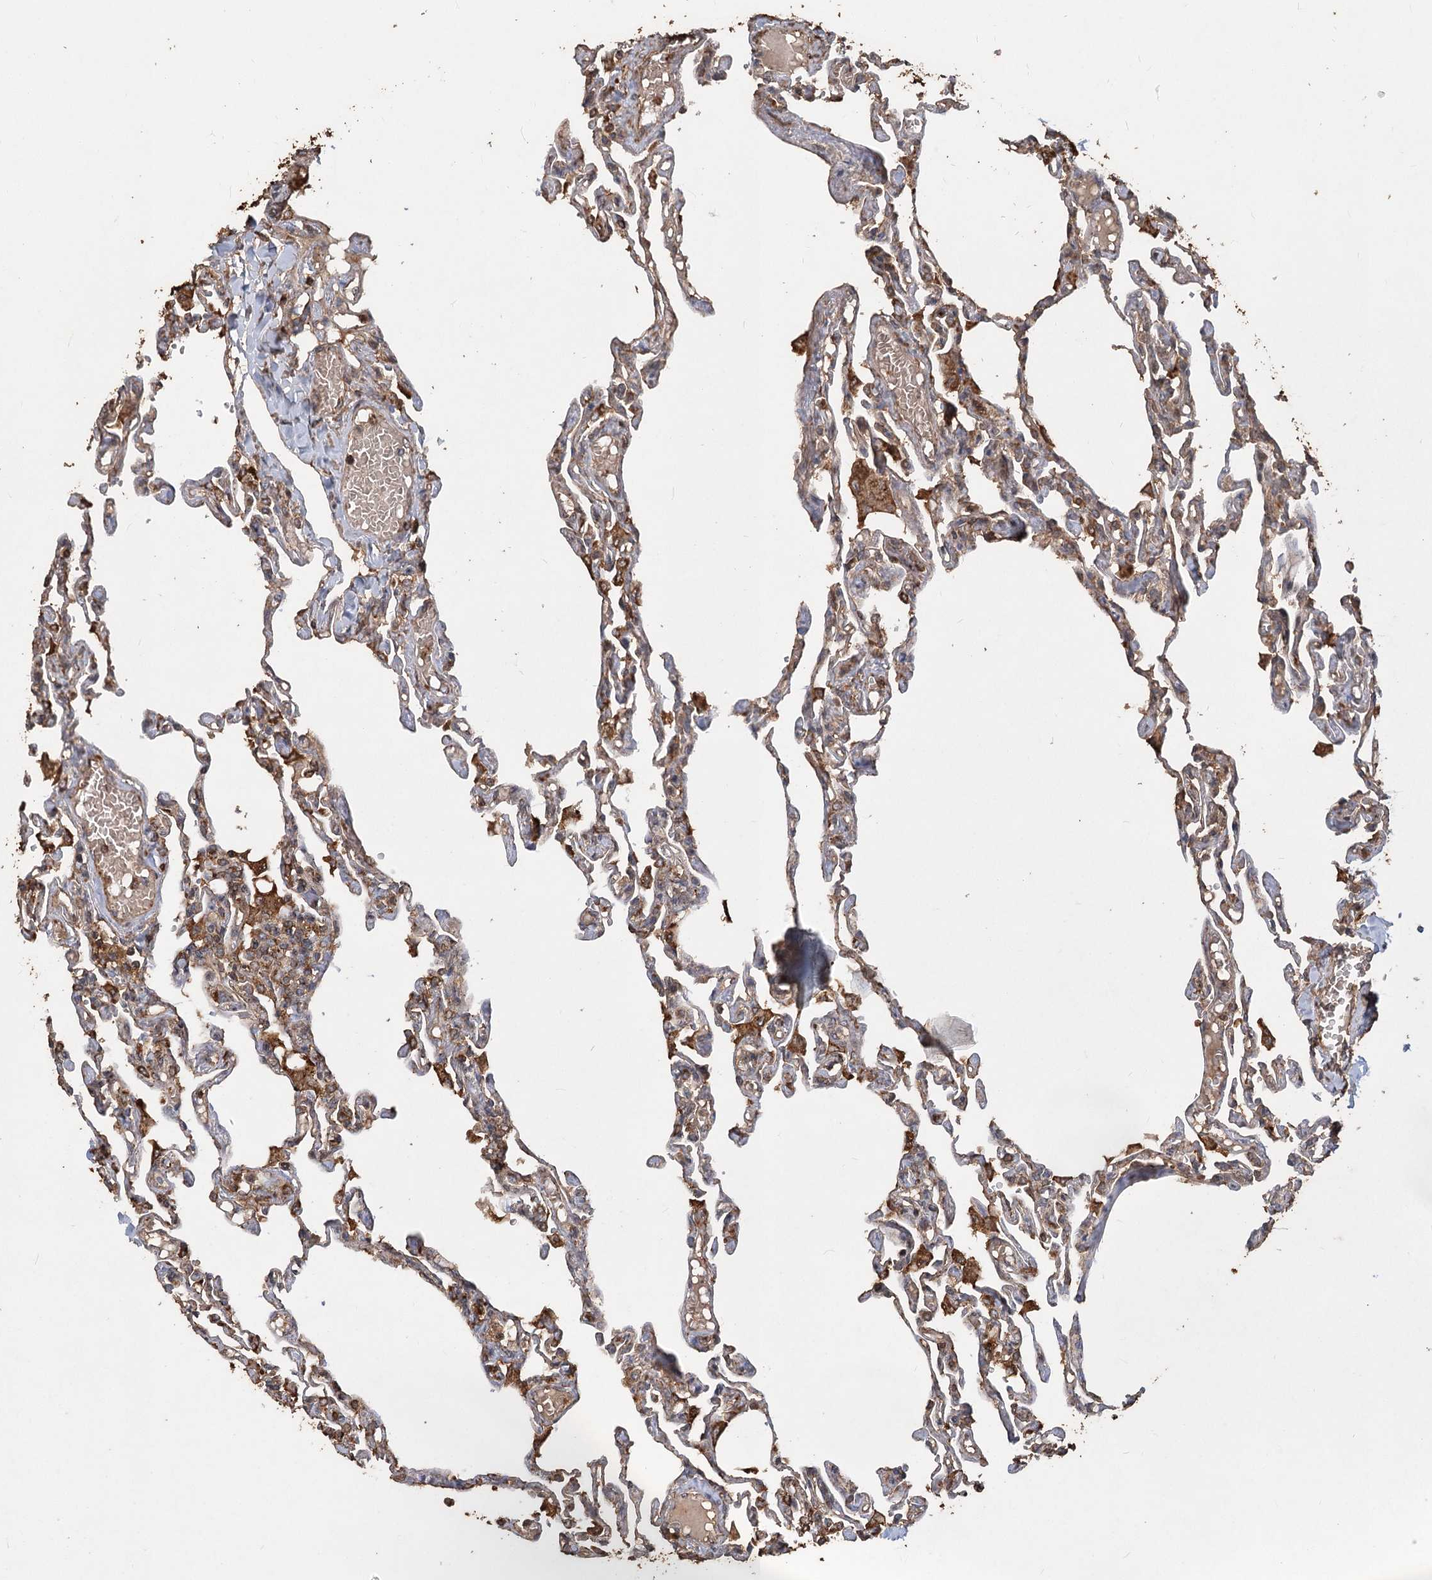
{"staining": {"intensity": "moderate", "quantity": ">75%", "location": "cytoplasmic/membranous"}, "tissue": "lung", "cell_type": "Alveolar cells", "image_type": "normal", "snomed": [{"axis": "morphology", "description": "Normal tissue, NOS"}, {"axis": "topography", "description": "Lung"}], "caption": "Benign lung reveals moderate cytoplasmic/membranous expression in approximately >75% of alveolar cells, visualized by immunohistochemistry. (DAB (3,3'-diaminobenzidine) IHC, brown staining for protein, blue staining for nuclei).", "gene": "PIK3C2A", "patient": {"sex": "male", "age": 21}}